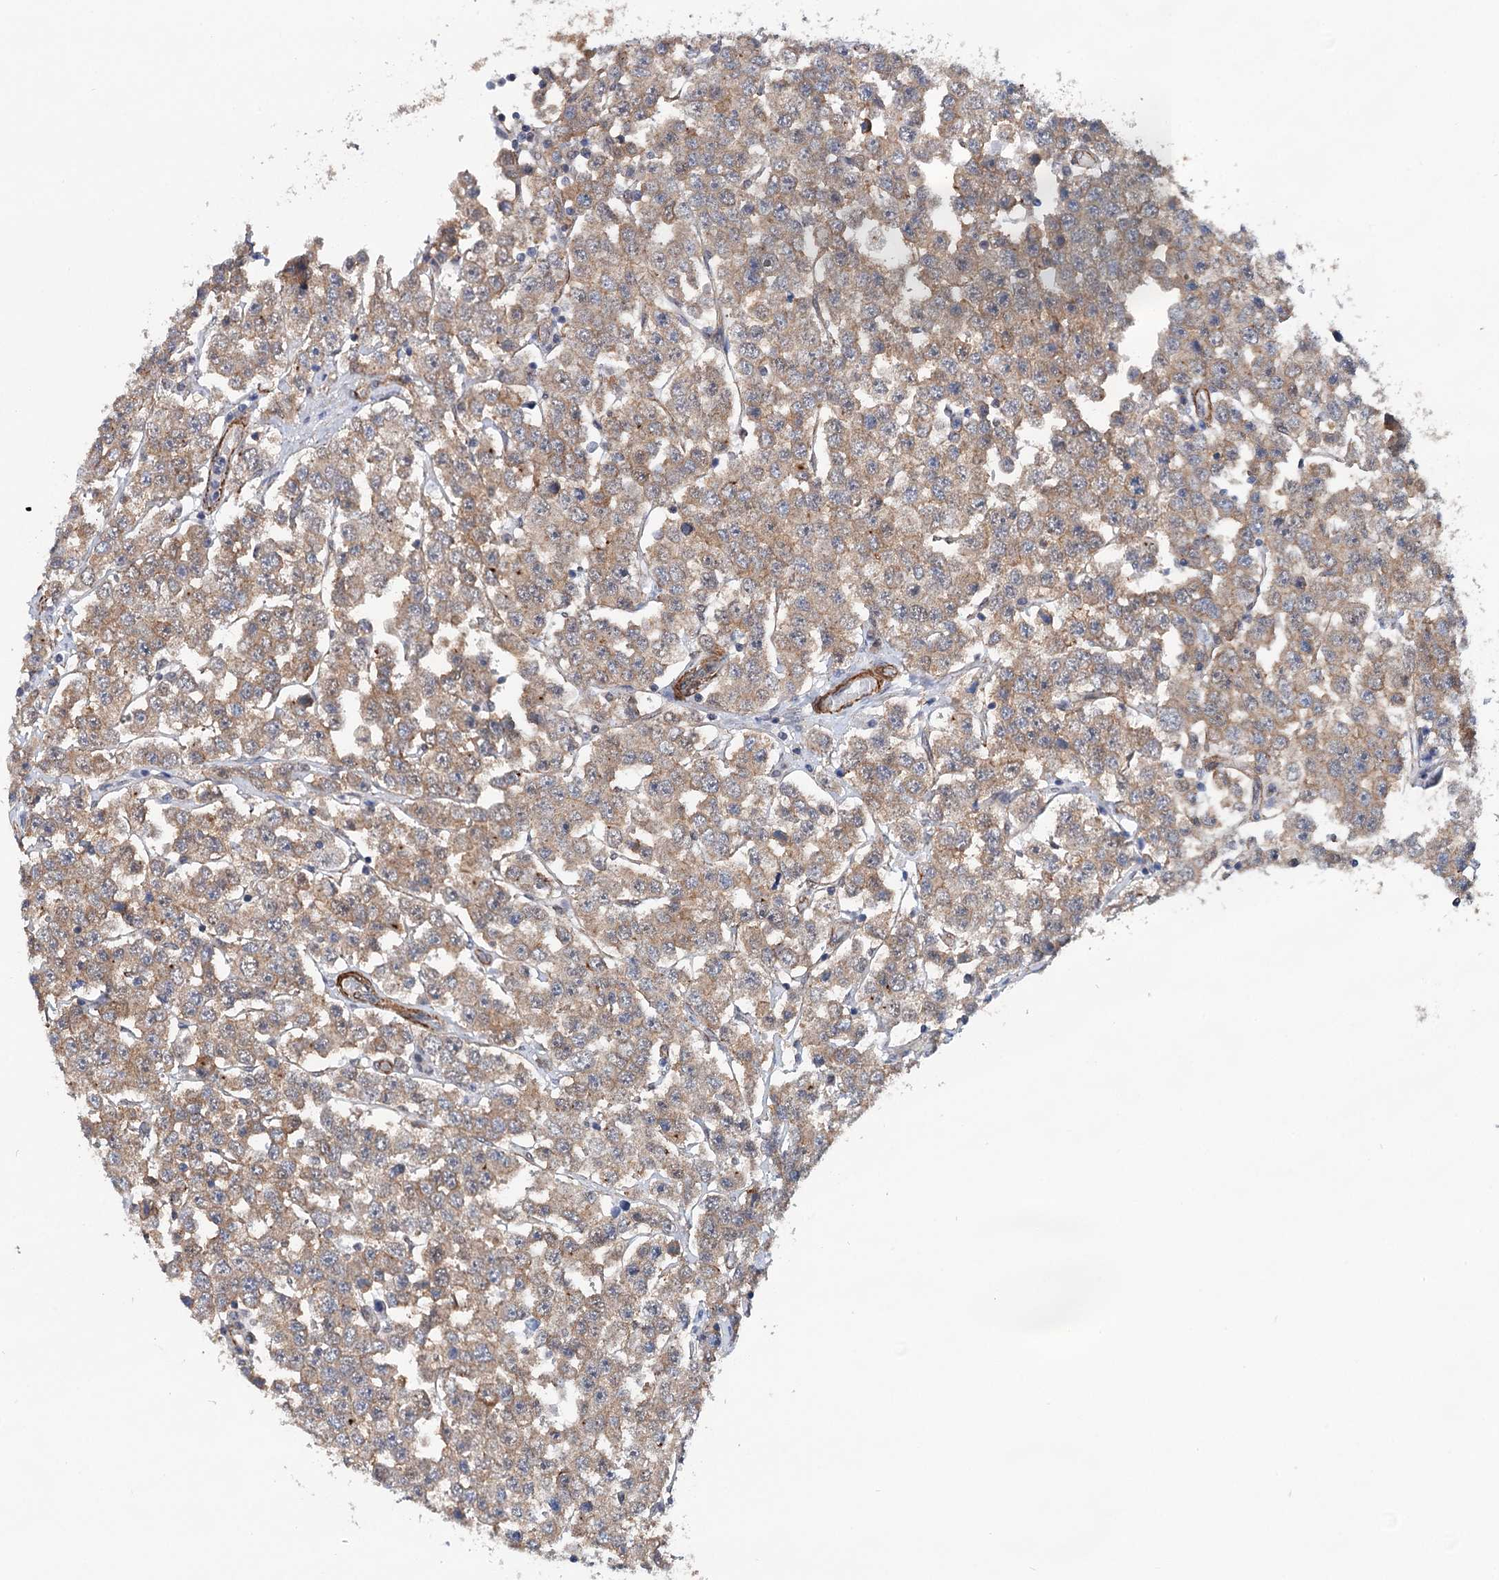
{"staining": {"intensity": "moderate", "quantity": ">75%", "location": "cytoplasmic/membranous"}, "tissue": "testis cancer", "cell_type": "Tumor cells", "image_type": "cancer", "snomed": [{"axis": "morphology", "description": "Seminoma, NOS"}, {"axis": "topography", "description": "Testis"}], "caption": "Moderate cytoplasmic/membranous protein positivity is present in about >75% of tumor cells in seminoma (testis).", "gene": "PPP2R5B", "patient": {"sex": "male", "age": 28}}